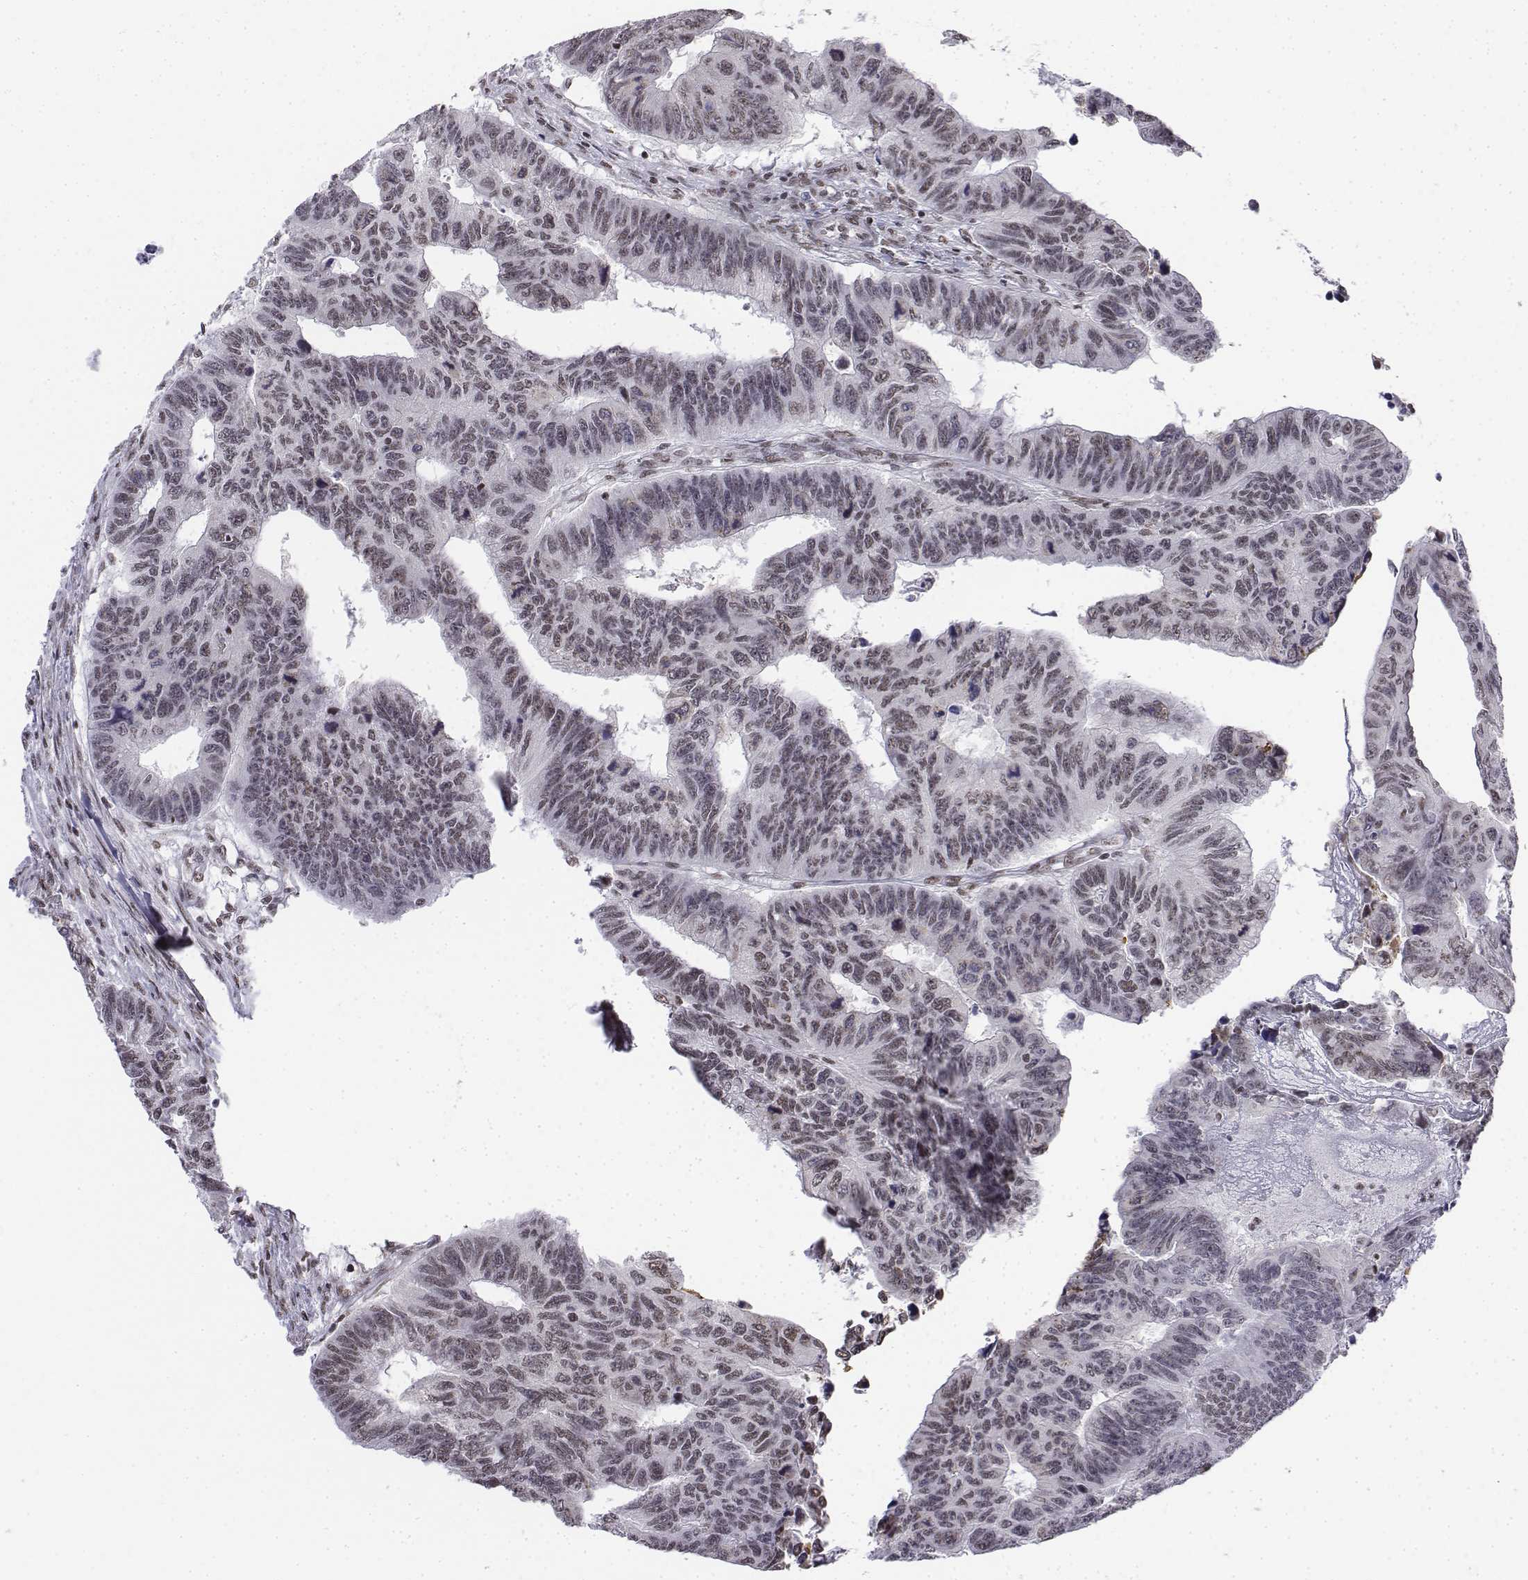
{"staining": {"intensity": "weak", "quantity": ">75%", "location": "nuclear"}, "tissue": "colorectal cancer", "cell_type": "Tumor cells", "image_type": "cancer", "snomed": [{"axis": "morphology", "description": "Adenocarcinoma, NOS"}, {"axis": "topography", "description": "Rectum"}], "caption": "The micrograph demonstrates staining of adenocarcinoma (colorectal), revealing weak nuclear protein positivity (brown color) within tumor cells. The staining was performed using DAB (3,3'-diaminobenzidine) to visualize the protein expression in brown, while the nuclei were stained in blue with hematoxylin (Magnification: 20x).", "gene": "SETD1A", "patient": {"sex": "female", "age": 85}}